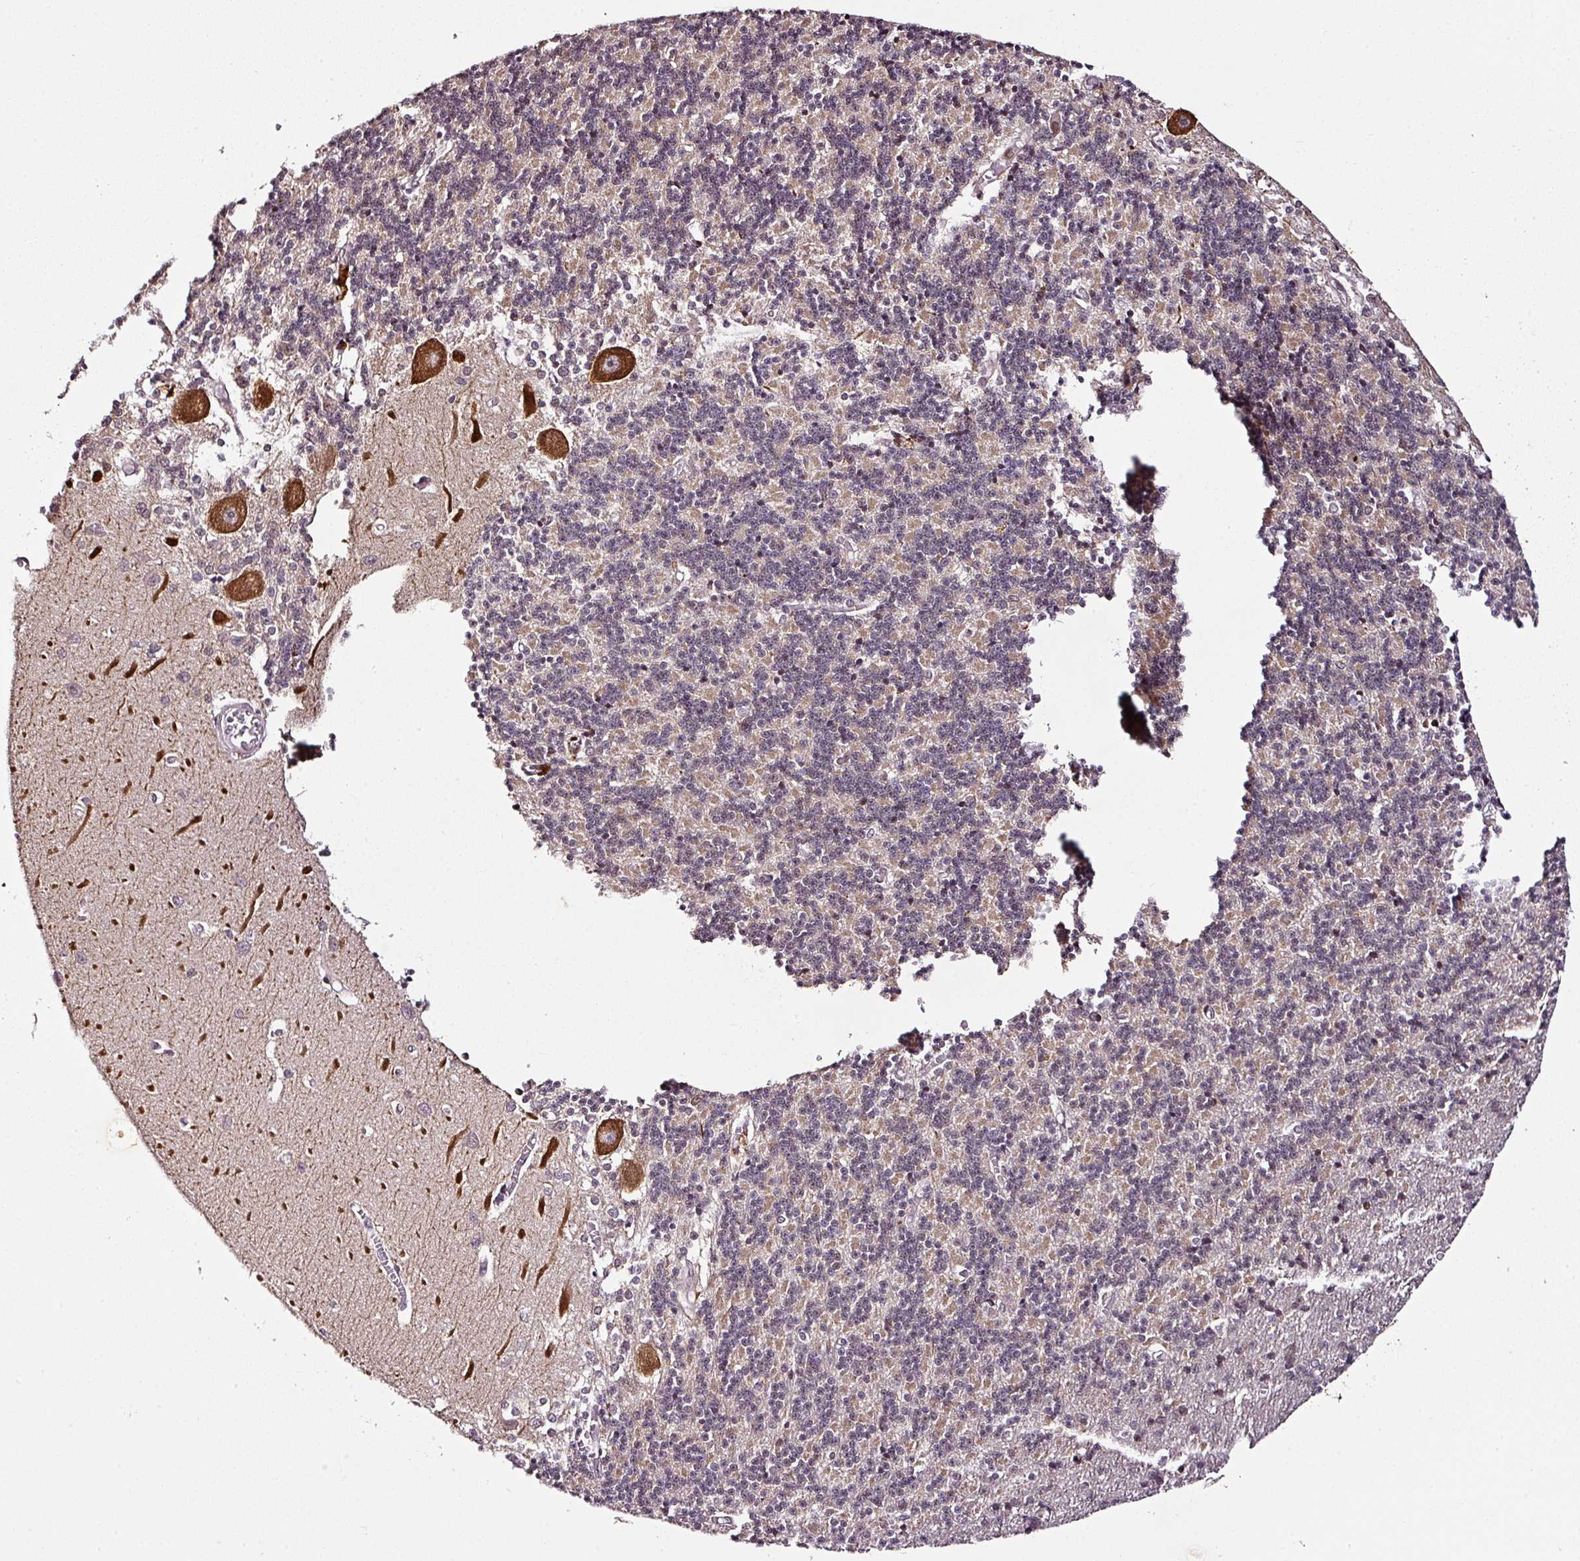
{"staining": {"intensity": "moderate", "quantity": "25%-75%", "location": "cytoplasmic/membranous,nuclear"}, "tissue": "cerebellum", "cell_type": "Cells in granular layer", "image_type": "normal", "snomed": [{"axis": "morphology", "description": "Normal tissue, NOS"}, {"axis": "topography", "description": "Cerebellum"}], "caption": "IHC staining of benign cerebellum, which displays medium levels of moderate cytoplasmic/membranous,nuclear positivity in about 25%-75% of cells in granular layer indicating moderate cytoplasmic/membranous,nuclear protein staining. The staining was performed using DAB (3,3'-diaminobenzidine) (brown) for protein detection and nuclei were counterstained in hematoxylin (blue).", "gene": "COPRS", "patient": {"sex": "male", "age": 37}}